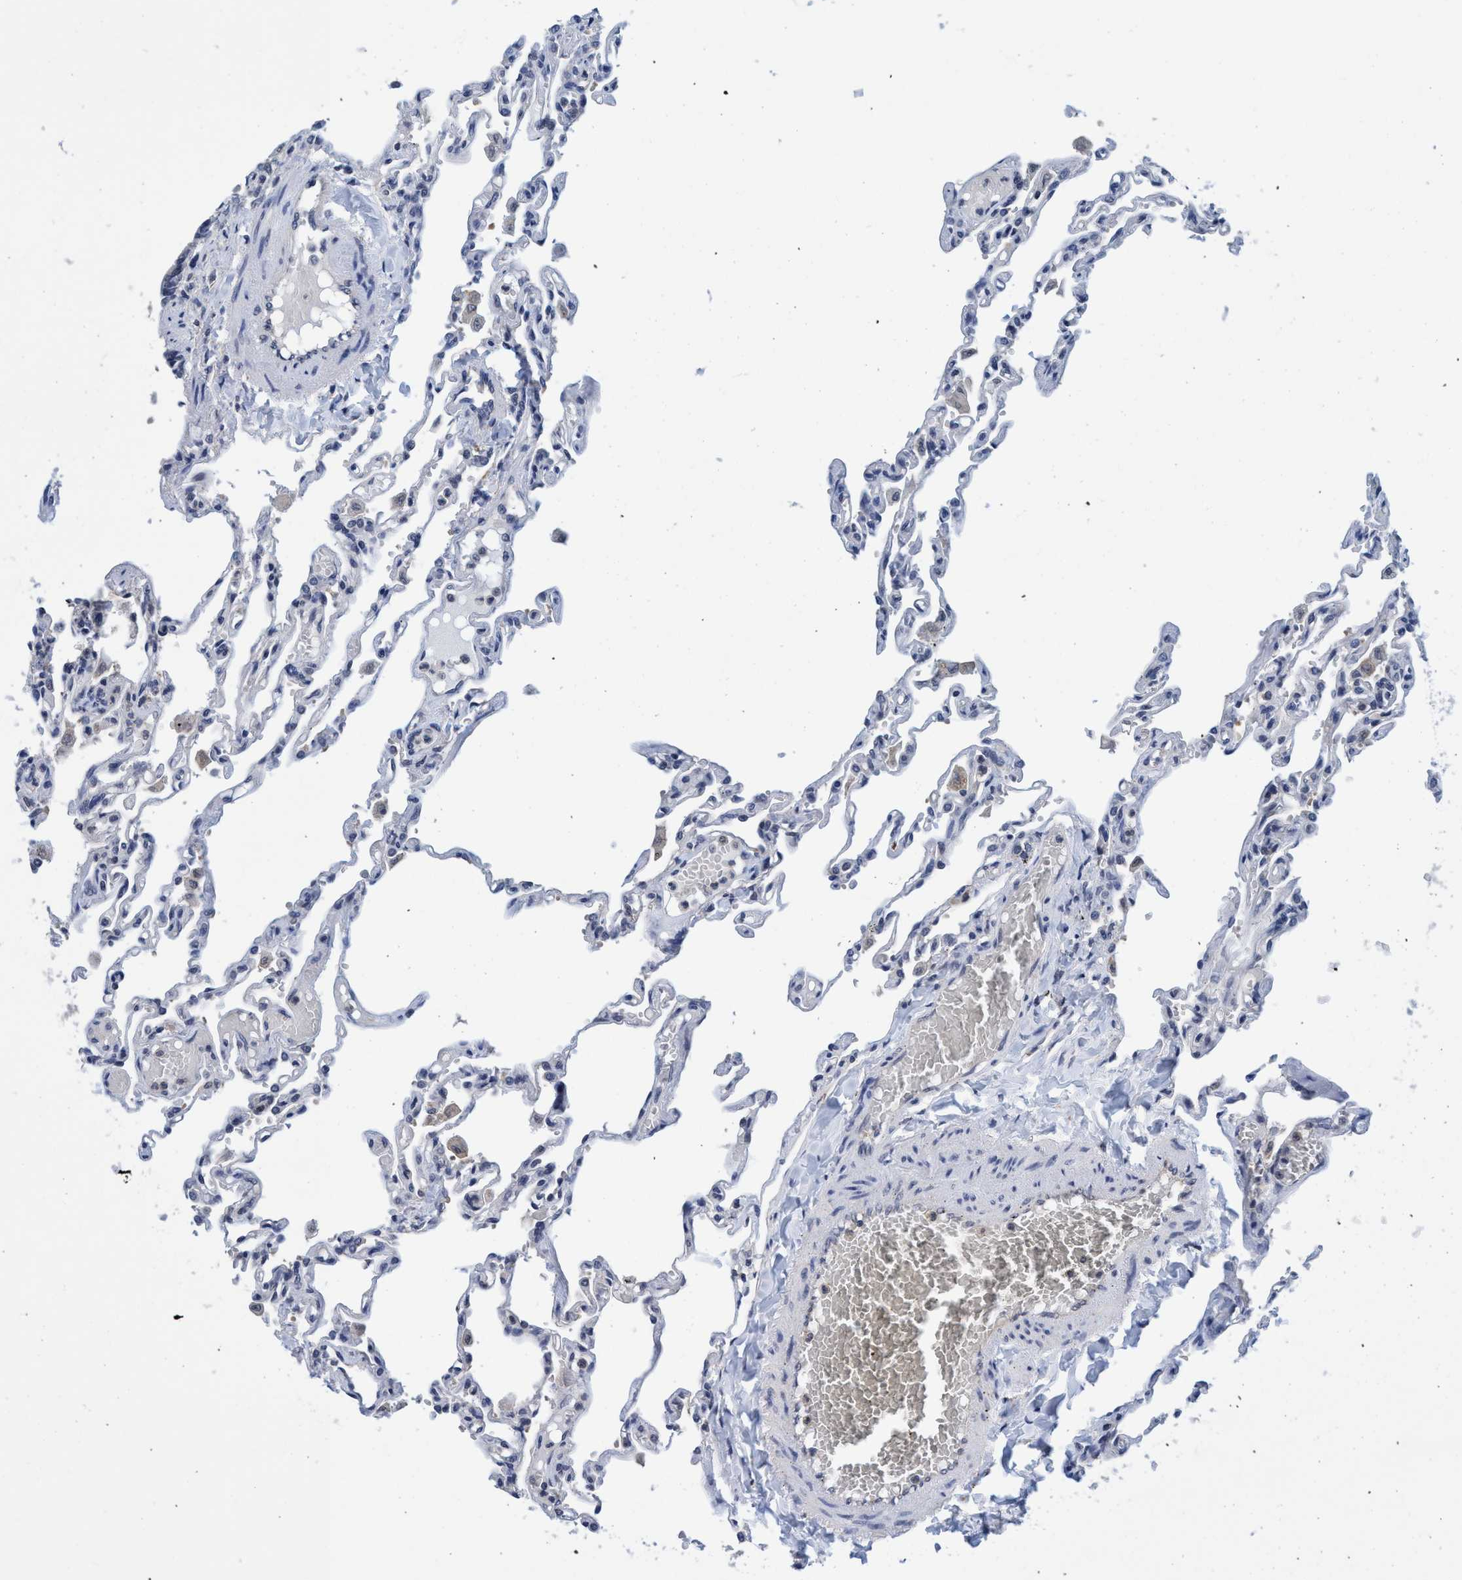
{"staining": {"intensity": "weak", "quantity": "<25%", "location": "cytoplasmic/membranous,nuclear"}, "tissue": "lung", "cell_type": "Alveolar cells", "image_type": "normal", "snomed": [{"axis": "morphology", "description": "Normal tissue, NOS"}, {"axis": "topography", "description": "Lung"}], "caption": "This is a histopathology image of immunohistochemistry (IHC) staining of normal lung, which shows no expression in alveolar cells.", "gene": "PSMD12", "patient": {"sex": "male", "age": 21}}